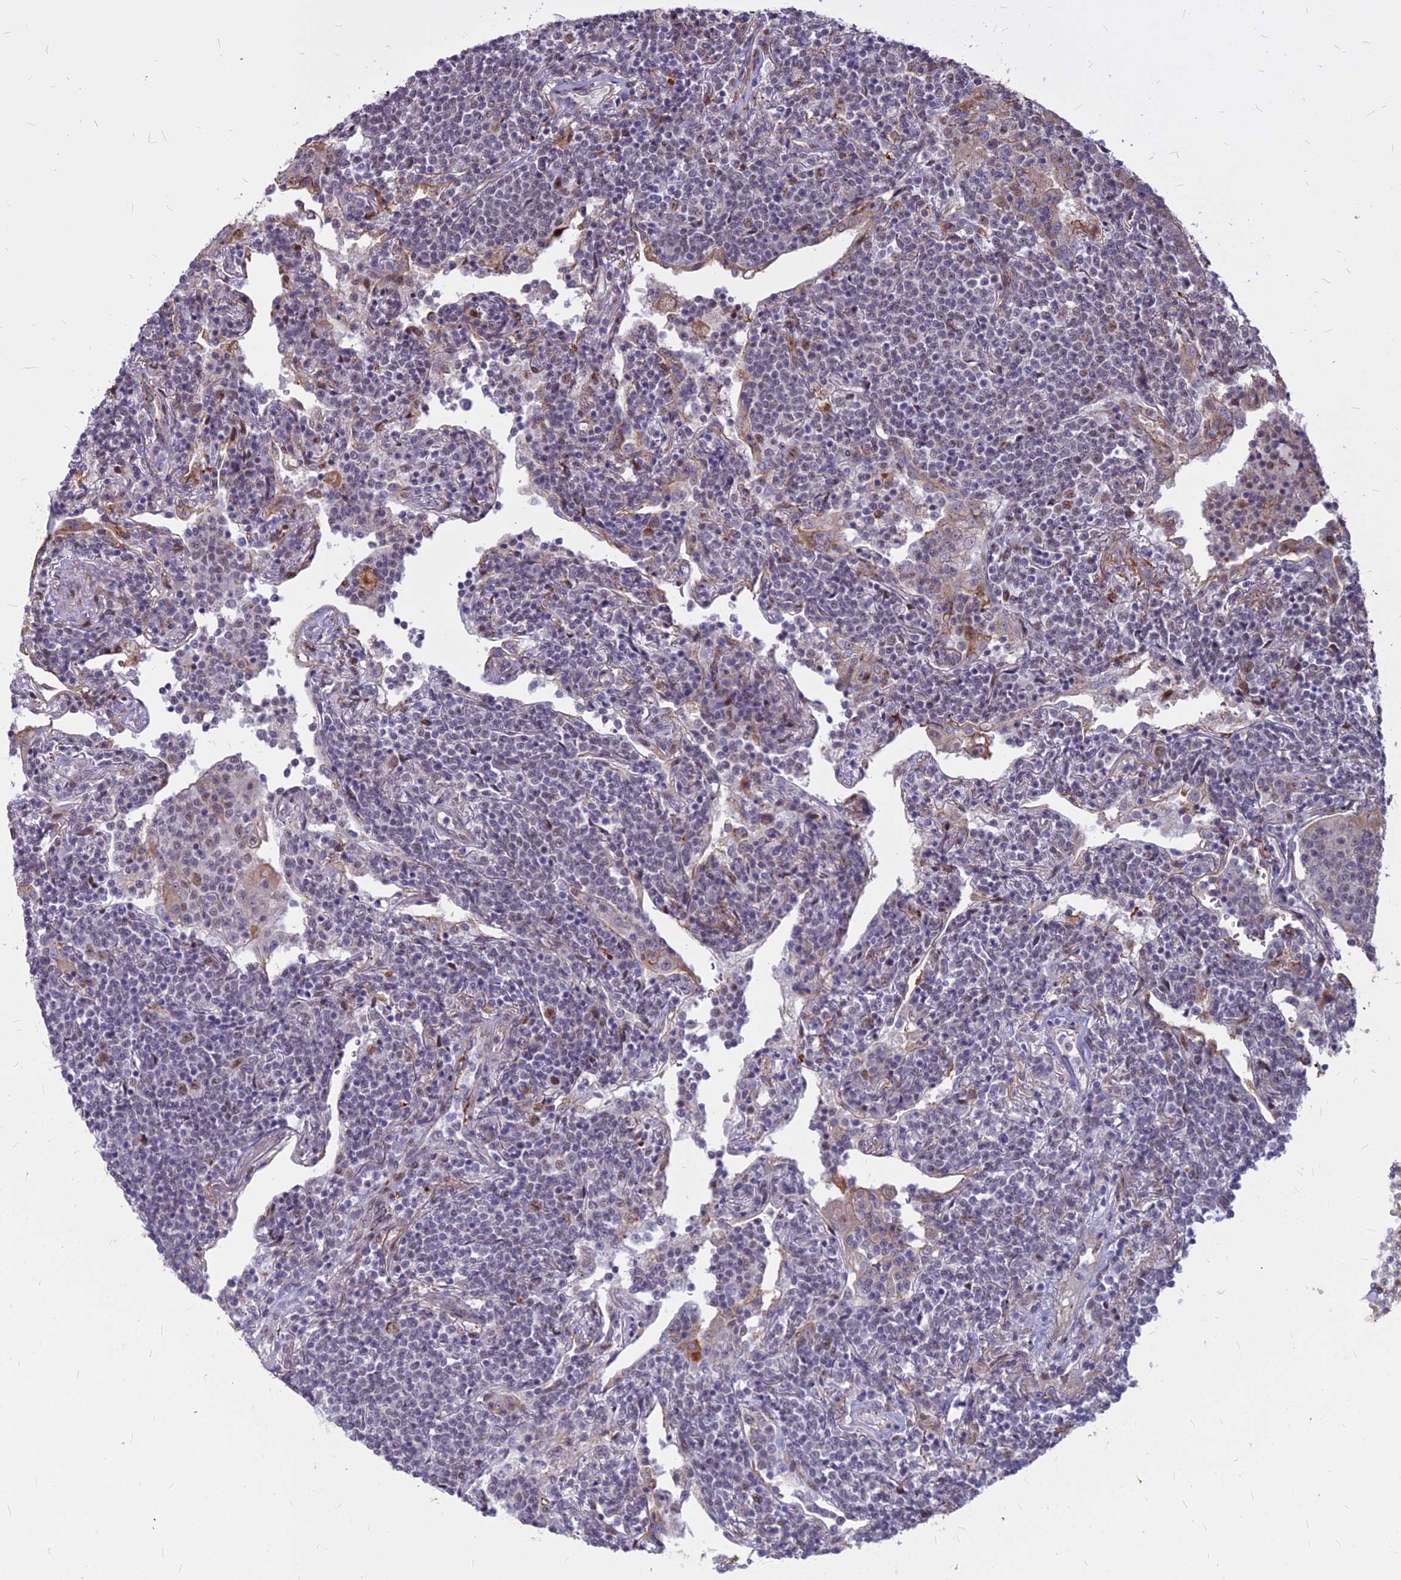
{"staining": {"intensity": "negative", "quantity": "none", "location": "none"}, "tissue": "lymphoma", "cell_type": "Tumor cells", "image_type": "cancer", "snomed": [{"axis": "morphology", "description": "Malignant lymphoma, non-Hodgkin's type, Low grade"}, {"axis": "topography", "description": "Lung"}], "caption": "This histopathology image is of lymphoma stained with IHC to label a protein in brown with the nuclei are counter-stained blue. There is no expression in tumor cells. Brightfield microscopy of IHC stained with DAB (3,3'-diaminobenzidine) (brown) and hematoxylin (blue), captured at high magnification.", "gene": "ALG10", "patient": {"sex": "female", "age": 71}}